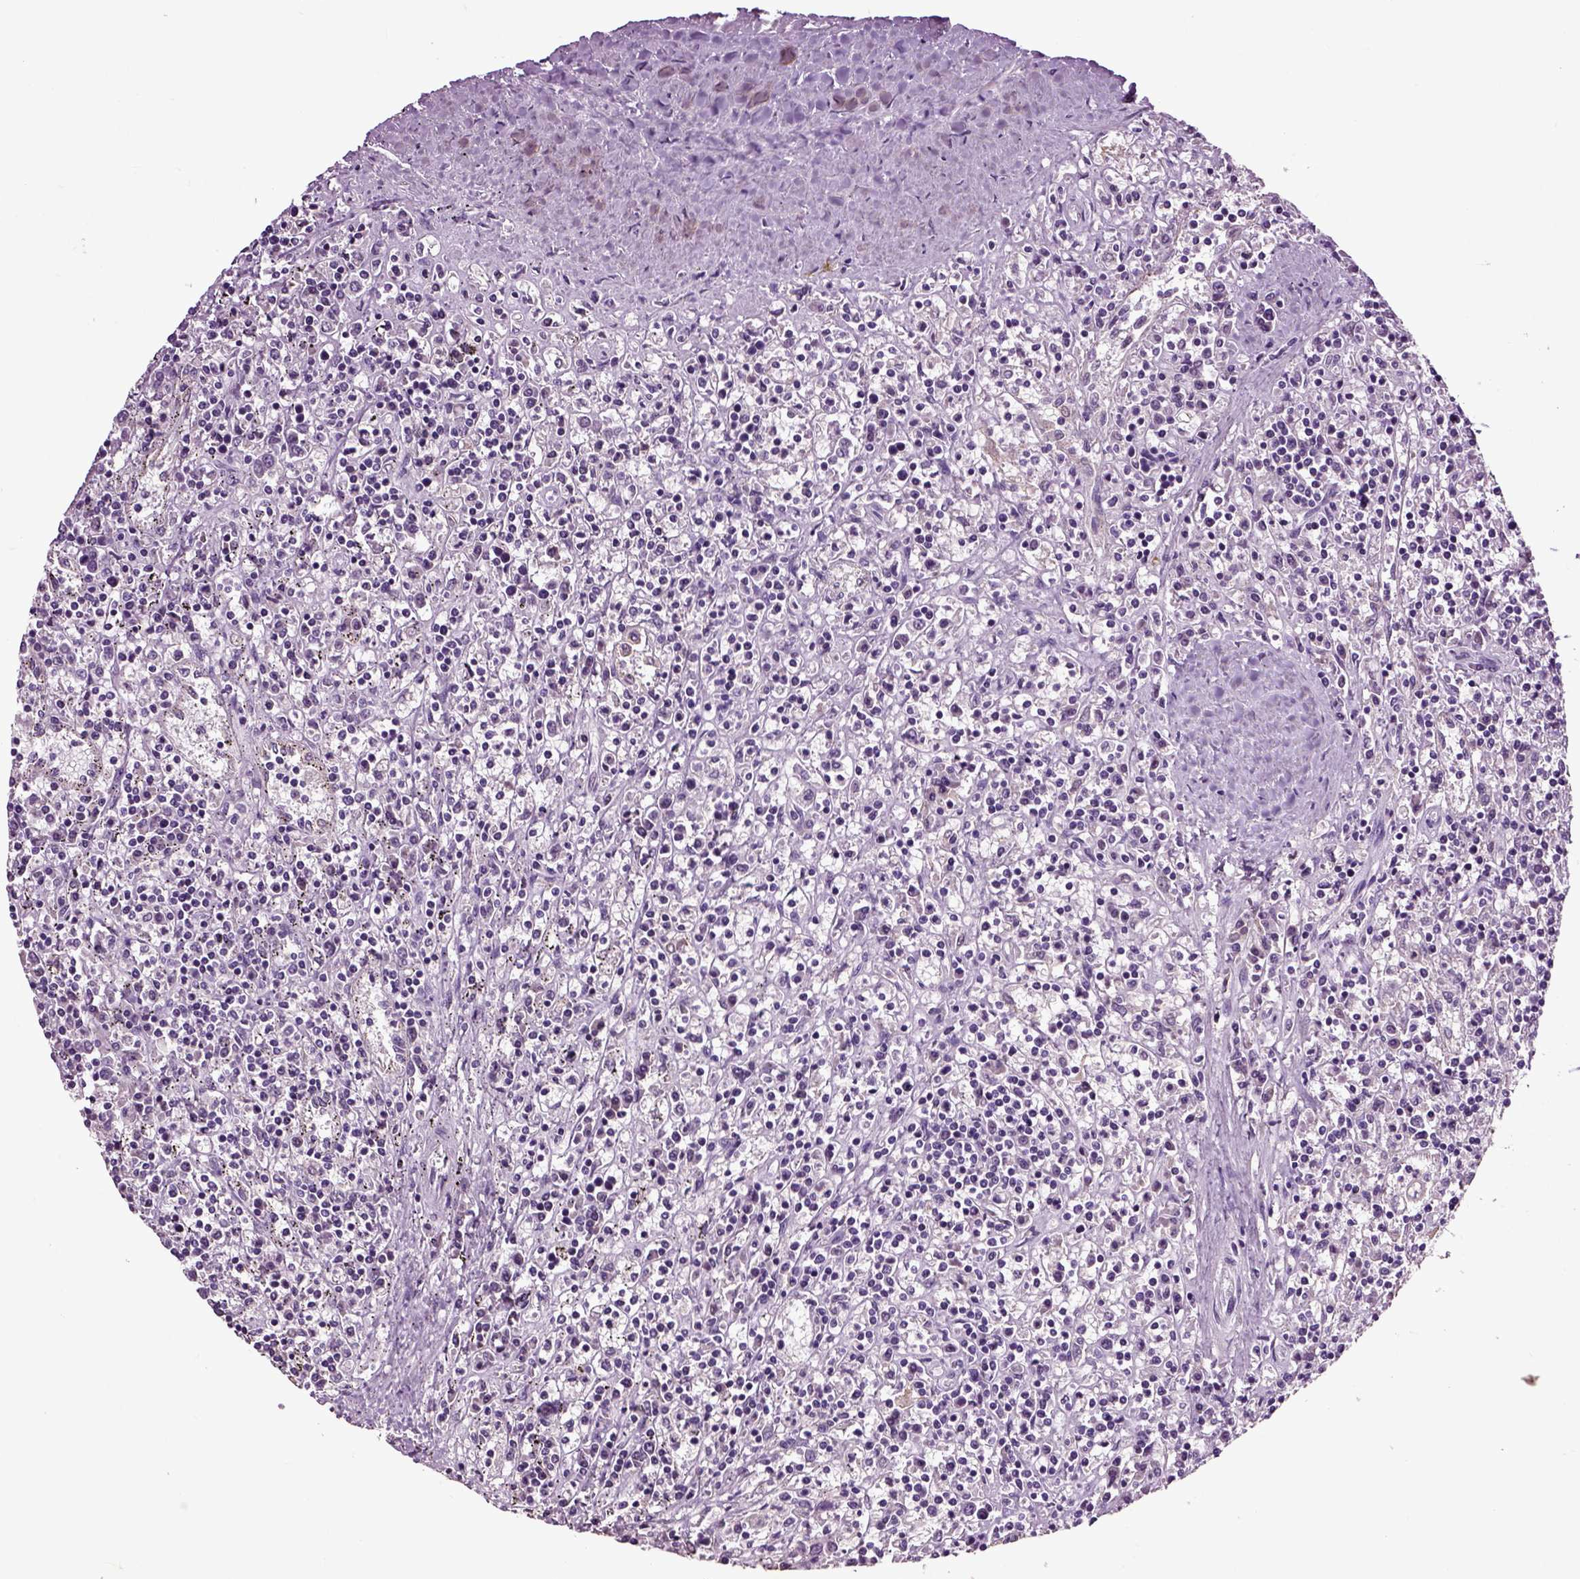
{"staining": {"intensity": "negative", "quantity": "none", "location": "none"}, "tissue": "lymphoma", "cell_type": "Tumor cells", "image_type": "cancer", "snomed": [{"axis": "morphology", "description": "Malignant lymphoma, non-Hodgkin's type, Low grade"}, {"axis": "topography", "description": "Spleen"}], "caption": "There is no significant positivity in tumor cells of lymphoma. (DAB (3,3'-diaminobenzidine) IHC visualized using brightfield microscopy, high magnification).", "gene": "CRHR1", "patient": {"sex": "male", "age": 62}}